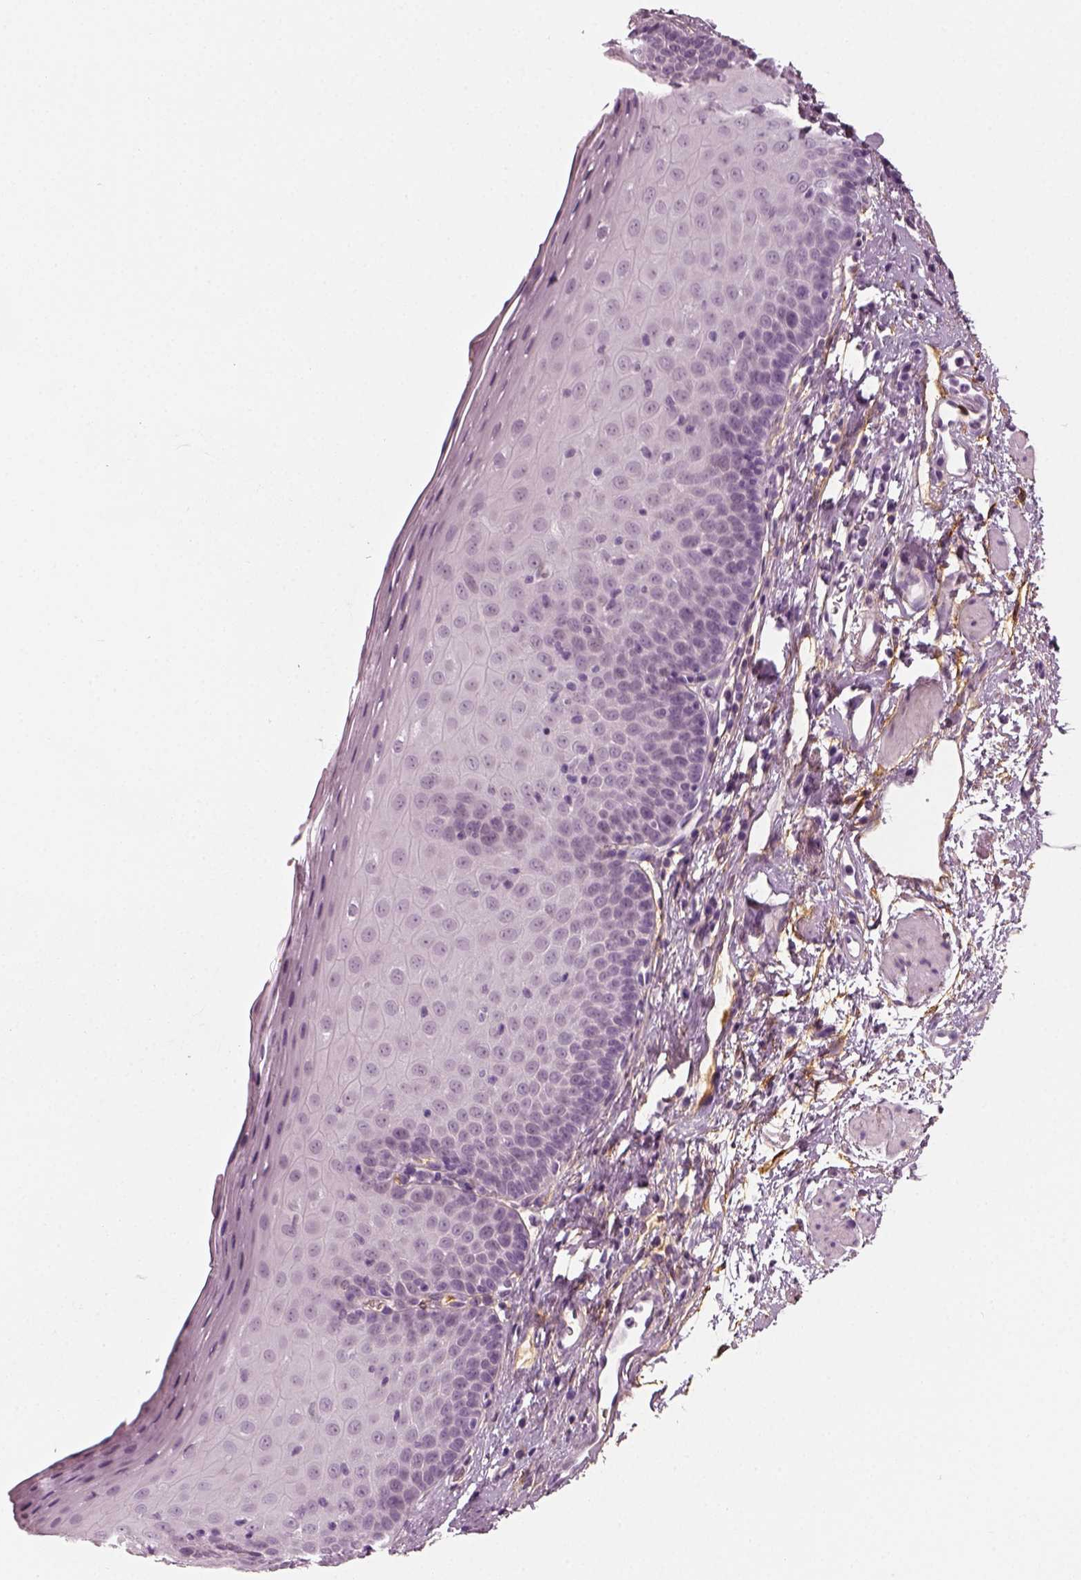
{"staining": {"intensity": "negative", "quantity": "none", "location": "none"}, "tissue": "esophagus", "cell_type": "Squamous epithelial cells", "image_type": "normal", "snomed": [{"axis": "morphology", "description": "Normal tissue, NOS"}, {"axis": "topography", "description": "Esophagus"}], "caption": "A high-resolution histopathology image shows IHC staining of normal esophagus, which reveals no significant positivity in squamous epithelial cells.", "gene": "TRIM69", "patient": {"sex": "female", "age": 64}}